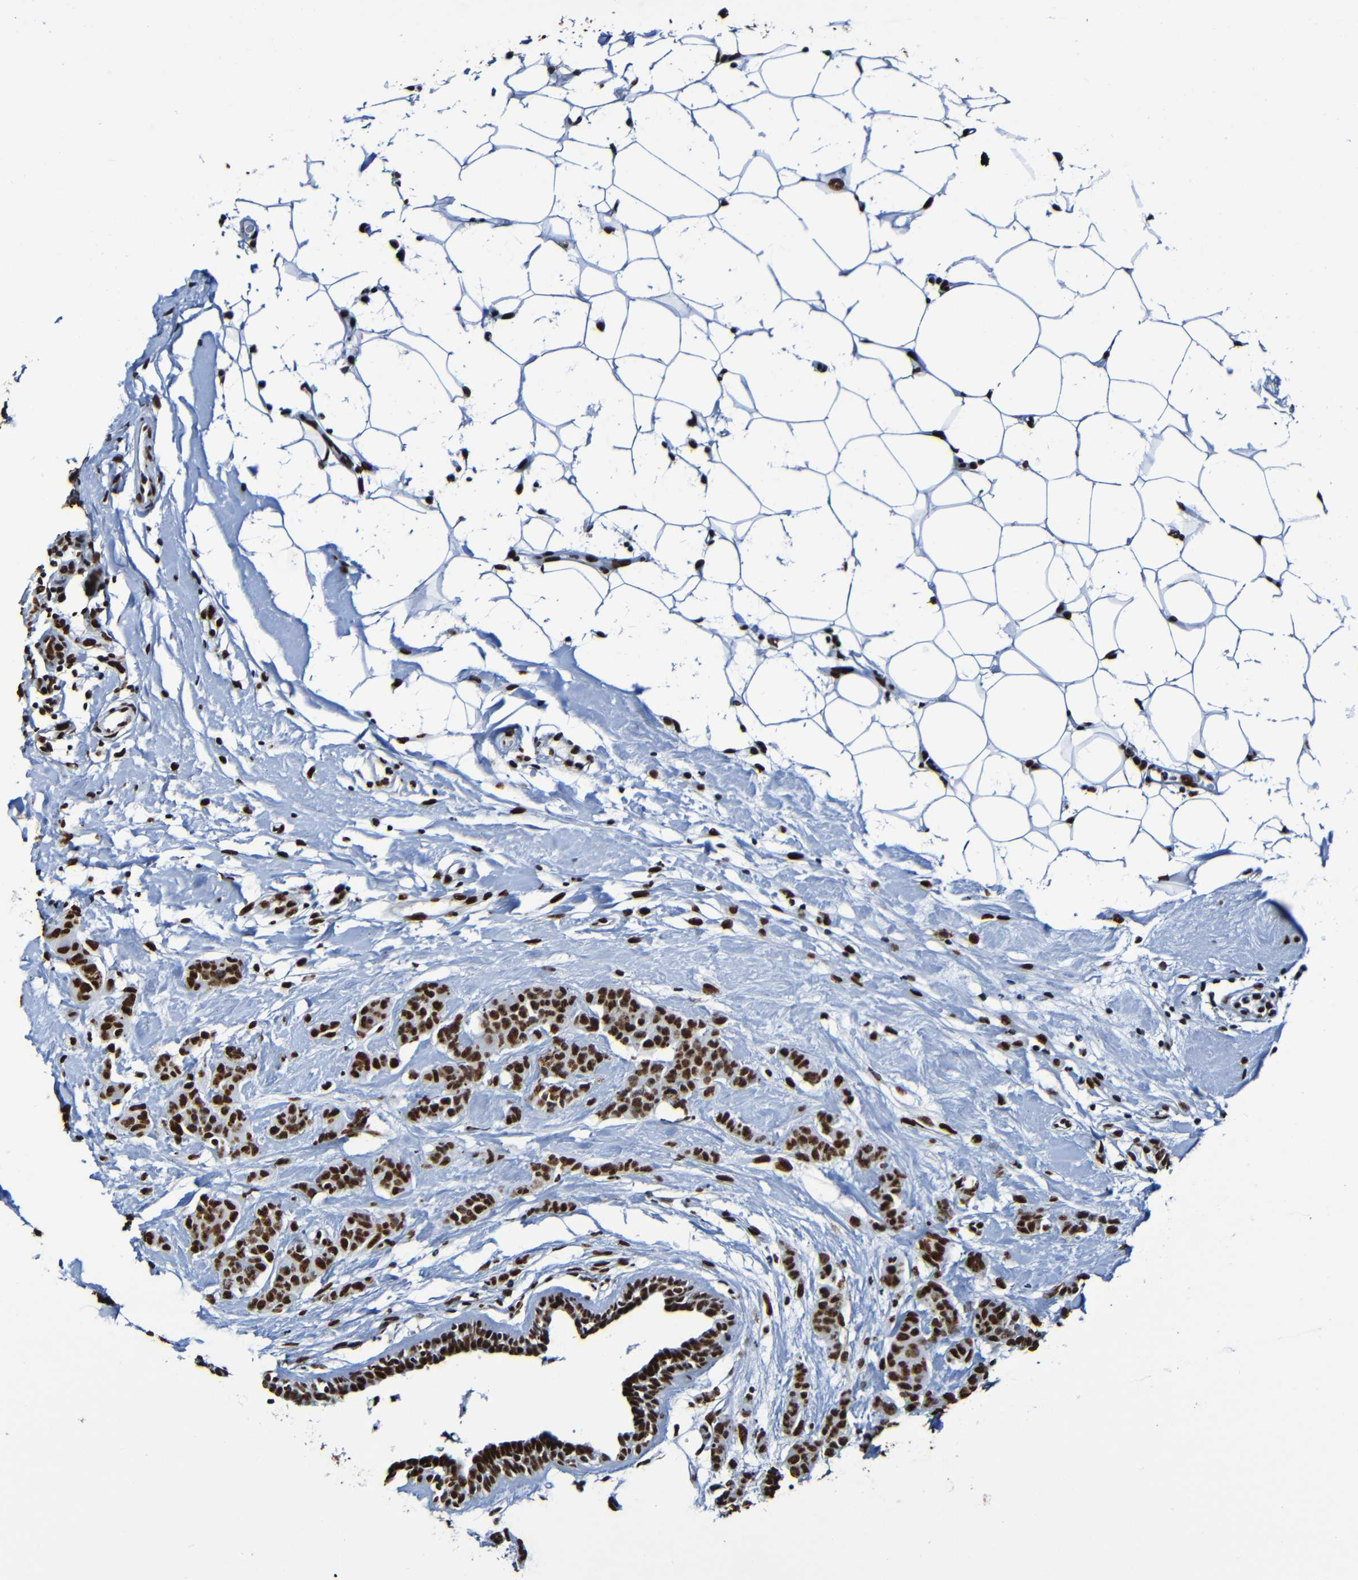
{"staining": {"intensity": "strong", "quantity": ">75%", "location": "nuclear"}, "tissue": "breast cancer", "cell_type": "Tumor cells", "image_type": "cancer", "snomed": [{"axis": "morphology", "description": "Normal tissue, NOS"}, {"axis": "morphology", "description": "Duct carcinoma"}, {"axis": "topography", "description": "Breast"}], "caption": "Protein staining by immunohistochemistry (IHC) displays strong nuclear positivity in about >75% of tumor cells in invasive ductal carcinoma (breast). Using DAB (3,3'-diaminobenzidine) (brown) and hematoxylin (blue) stains, captured at high magnification using brightfield microscopy.", "gene": "SRSF3", "patient": {"sex": "female", "age": 40}}